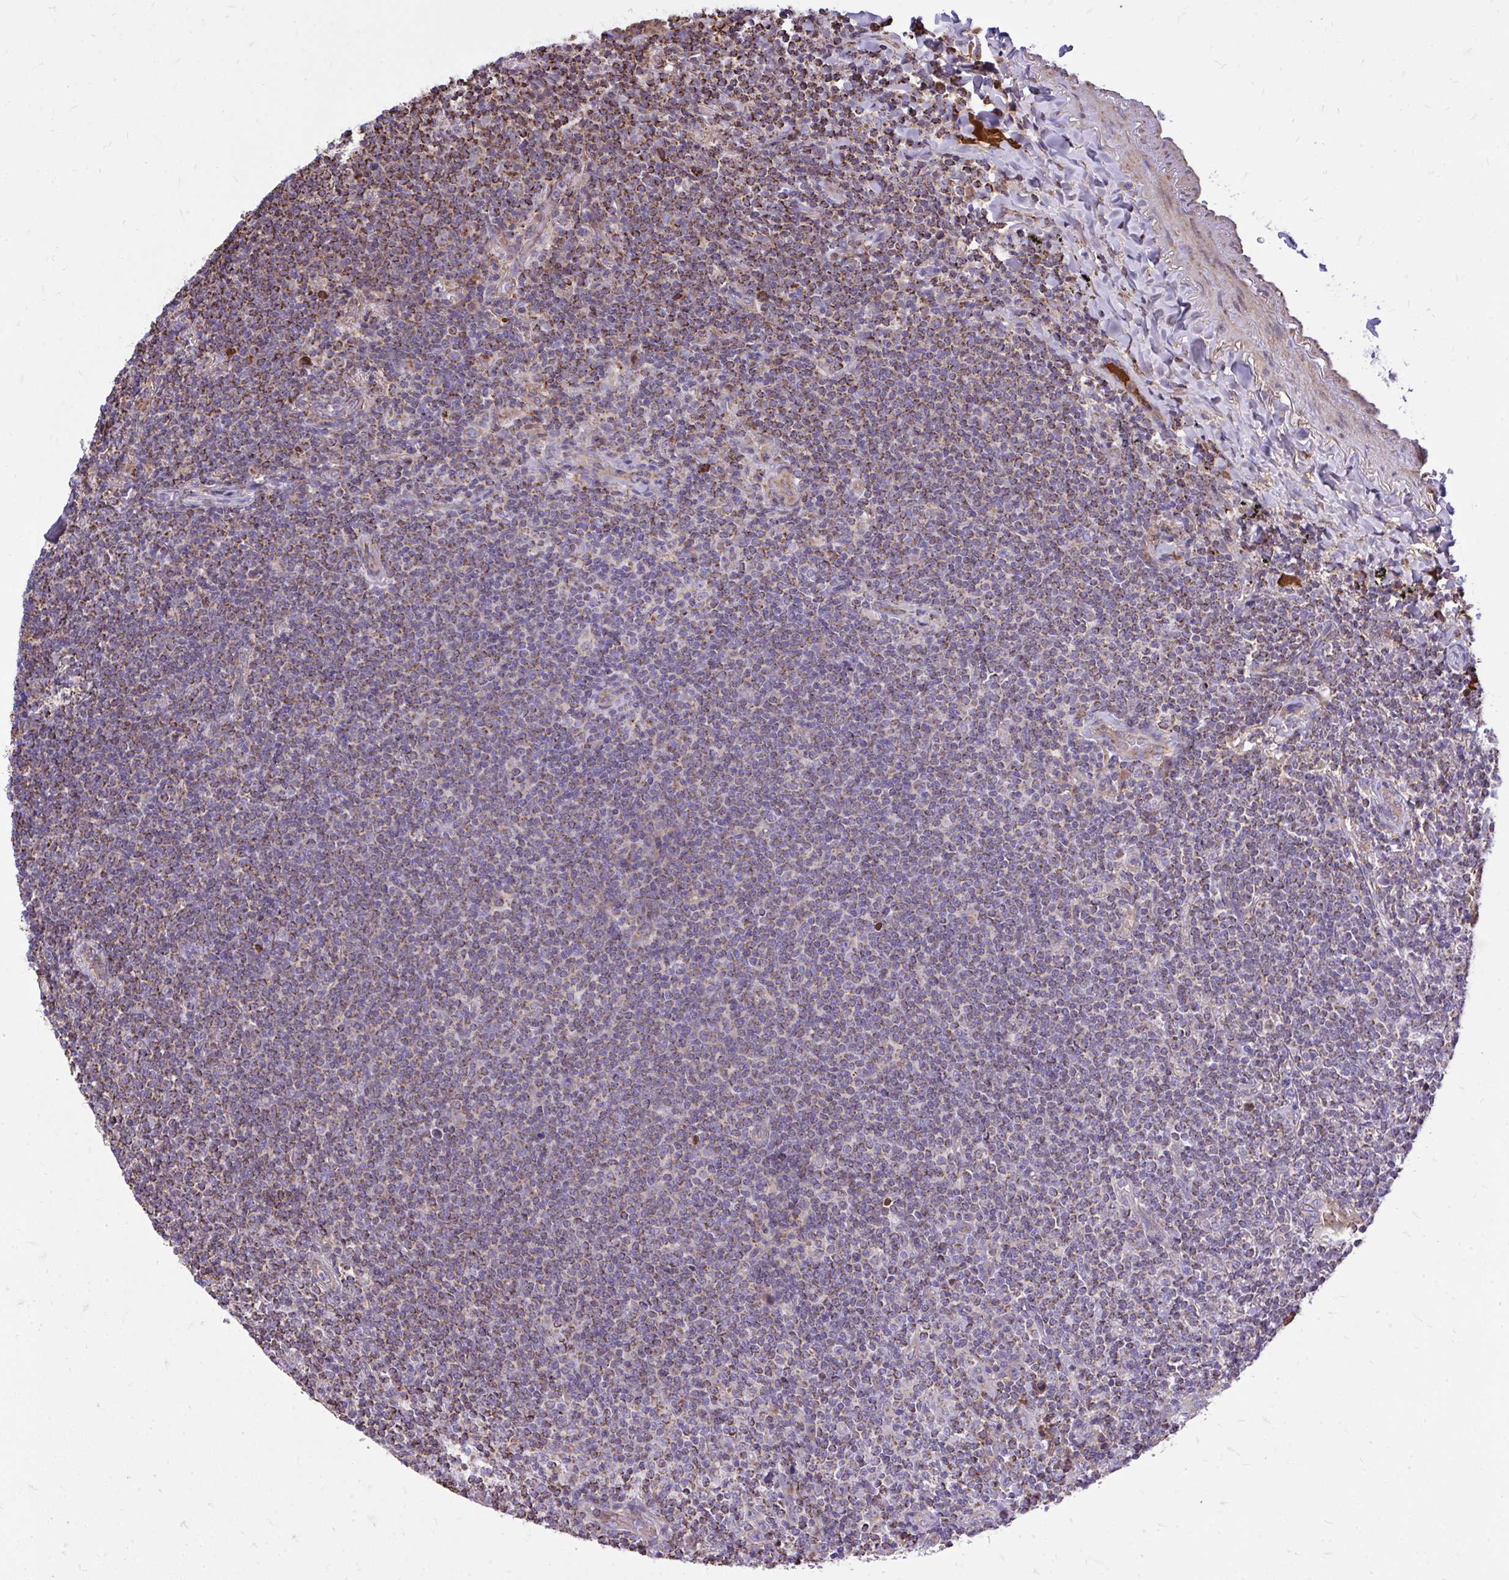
{"staining": {"intensity": "moderate", "quantity": "25%-75%", "location": "cytoplasmic/membranous"}, "tissue": "lymphoma", "cell_type": "Tumor cells", "image_type": "cancer", "snomed": [{"axis": "morphology", "description": "Malignant lymphoma, non-Hodgkin's type, Low grade"}, {"axis": "topography", "description": "Lung"}], "caption": "Immunohistochemistry (IHC) (DAB) staining of human lymphoma reveals moderate cytoplasmic/membranous protein staining in about 25%-75% of tumor cells.", "gene": "ATP13A2", "patient": {"sex": "female", "age": 71}}